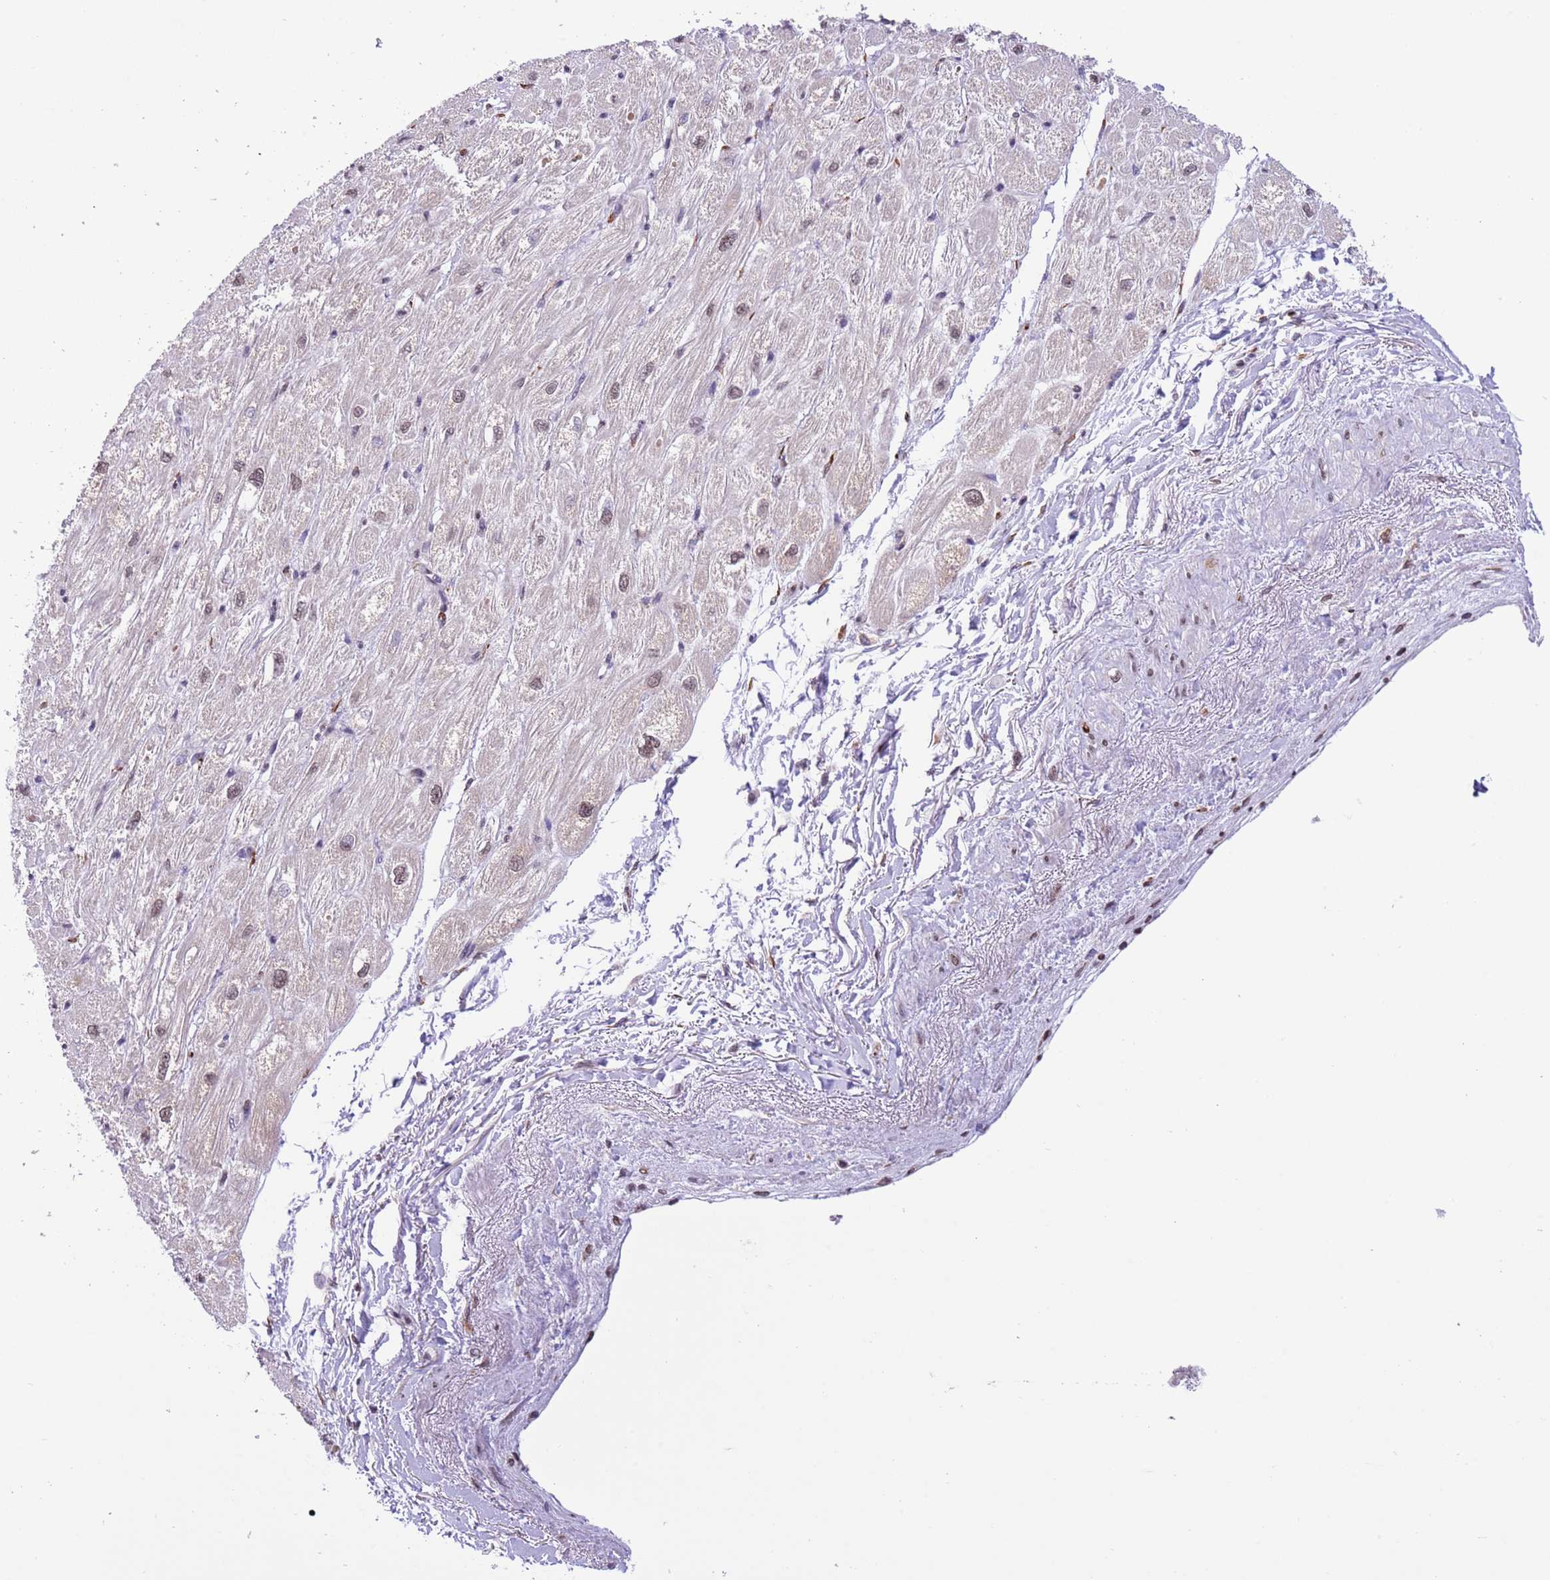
{"staining": {"intensity": "weak", "quantity": ">75%", "location": "nuclear"}, "tissue": "heart muscle", "cell_type": "Cardiomyocytes", "image_type": "normal", "snomed": [{"axis": "morphology", "description": "Normal tissue, NOS"}, {"axis": "topography", "description": "Heart"}], "caption": "Human heart muscle stained for a protein (brown) reveals weak nuclear positive expression in approximately >75% of cardiomyocytes.", "gene": "NRIP1", "patient": {"sex": "male", "age": 65}}